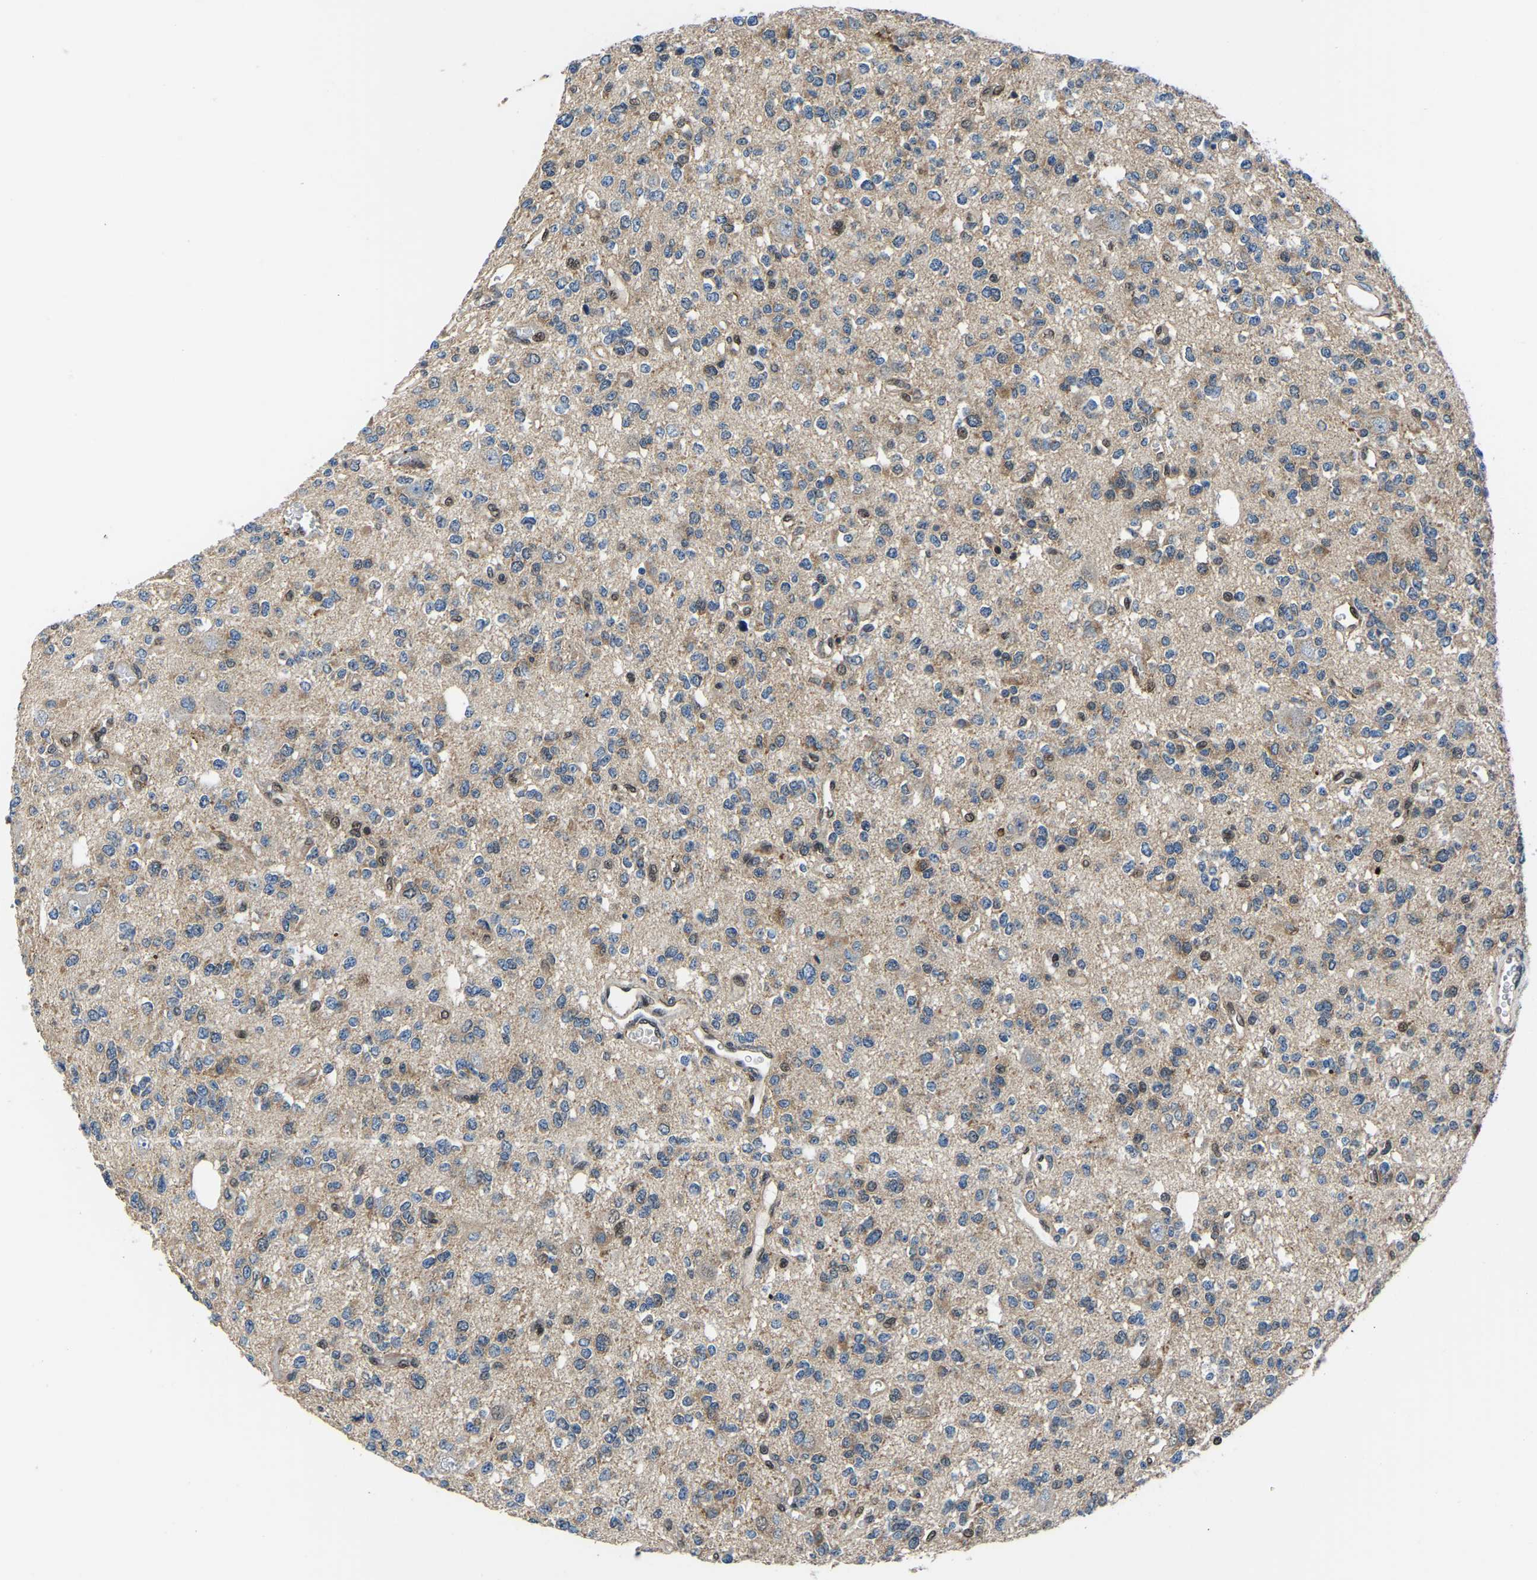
{"staining": {"intensity": "weak", "quantity": "25%-75%", "location": "cytoplasmic/membranous,nuclear"}, "tissue": "glioma", "cell_type": "Tumor cells", "image_type": "cancer", "snomed": [{"axis": "morphology", "description": "Glioma, malignant, Low grade"}, {"axis": "topography", "description": "Brain"}], "caption": "Protein expression analysis of glioma shows weak cytoplasmic/membranous and nuclear positivity in approximately 25%-75% of tumor cells.", "gene": "DFFA", "patient": {"sex": "male", "age": 38}}